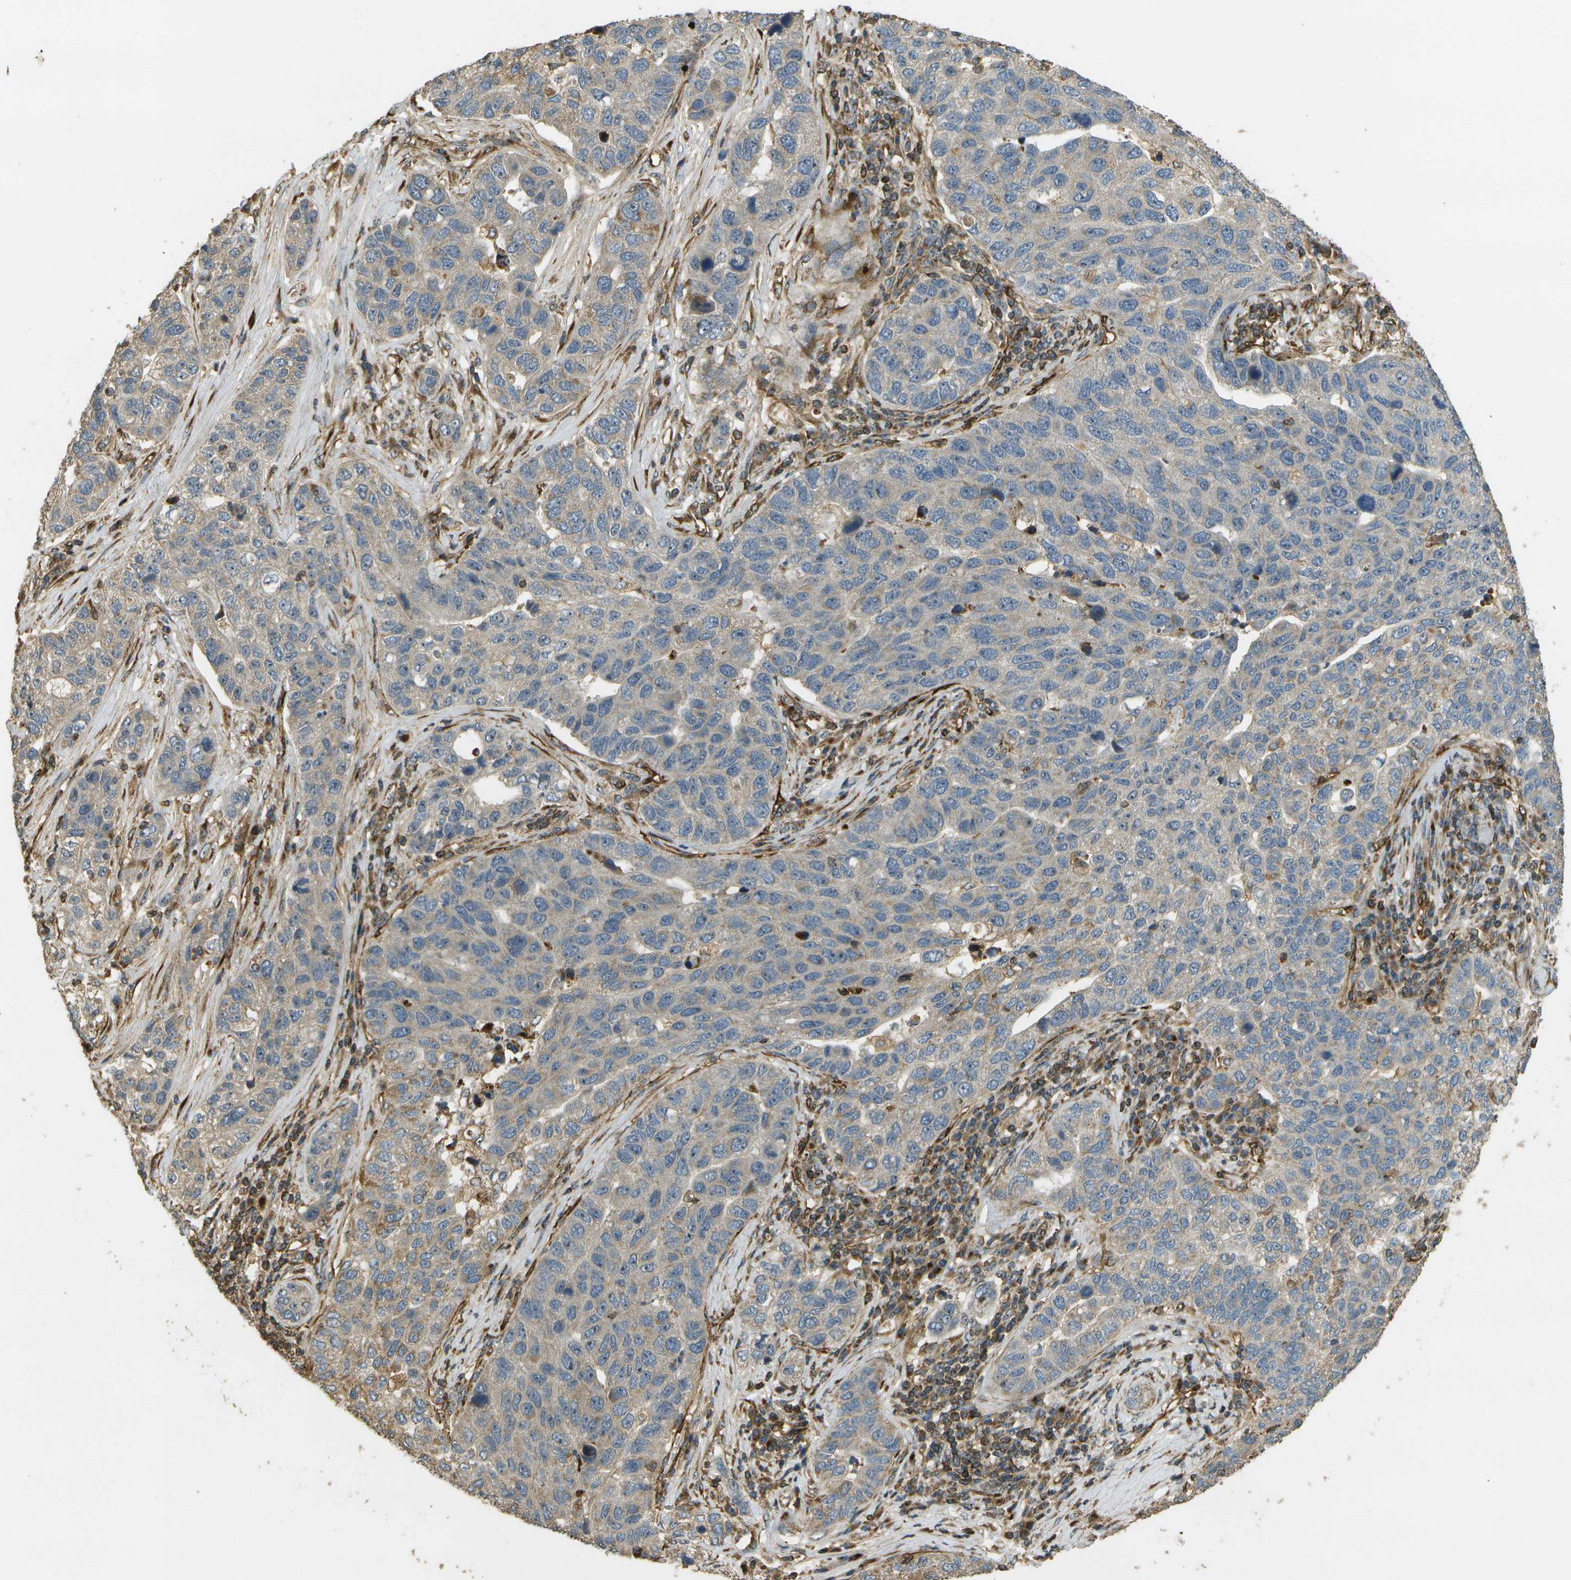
{"staining": {"intensity": "negative", "quantity": "none", "location": "none"}, "tissue": "pancreatic cancer", "cell_type": "Tumor cells", "image_type": "cancer", "snomed": [{"axis": "morphology", "description": "Adenocarcinoma, NOS"}, {"axis": "topography", "description": "Pancreas"}], "caption": "IHC histopathology image of pancreatic adenocarcinoma stained for a protein (brown), which demonstrates no staining in tumor cells.", "gene": "LRP12", "patient": {"sex": "female", "age": 61}}